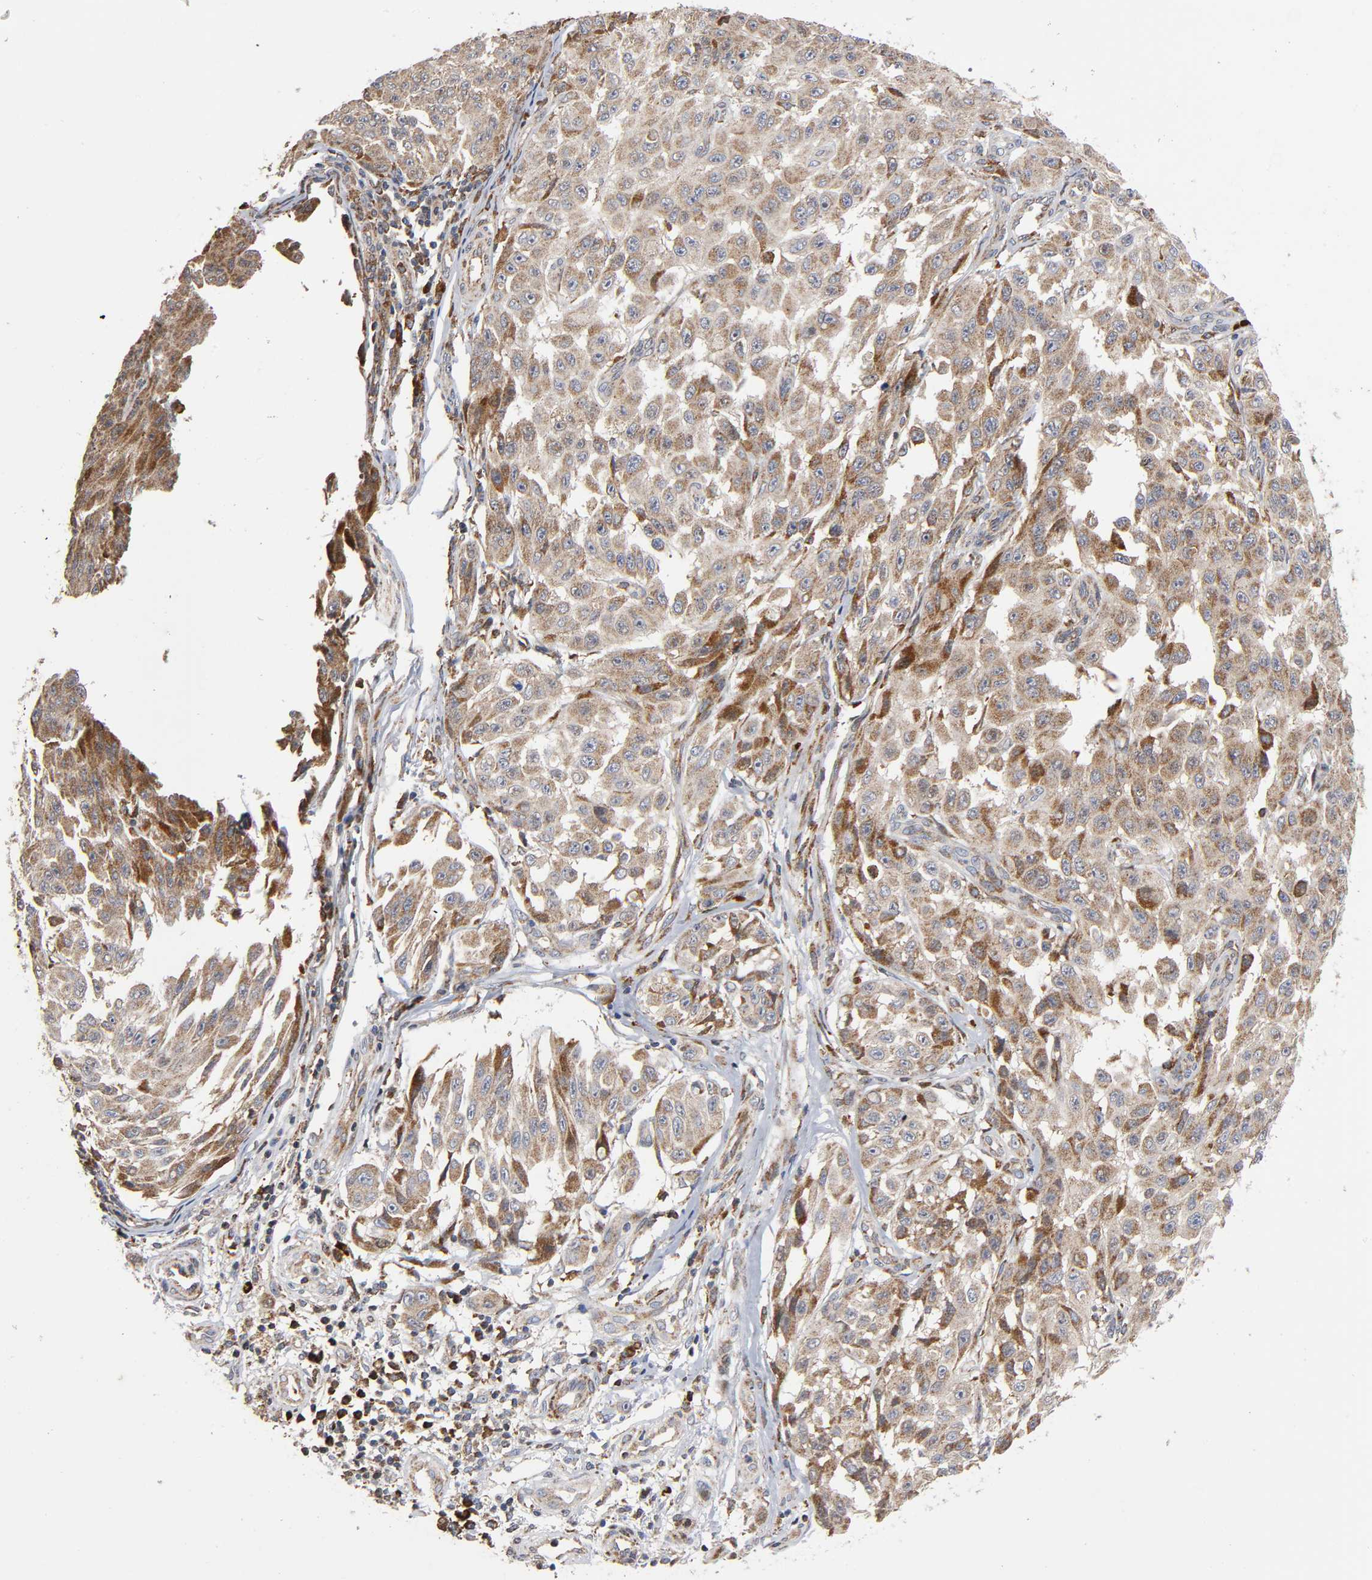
{"staining": {"intensity": "moderate", "quantity": "25%-75%", "location": "cytoplasmic/membranous"}, "tissue": "melanoma", "cell_type": "Tumor cells", "image_type": "cancer", "snomed": [{"axis": "morphology", "description": "Malignant melanoma, NOS"}, {"axis": "topography", "description": "Skin"}], "caption": "High-power microscopy captured an IHC image of malignant melanoma, revealing moderate cytoplasmic/membranous expression in about 25%-75% of tumor cells.", "gene": "MAP3K1", "patient": {"sex": "male", "age": 30}}